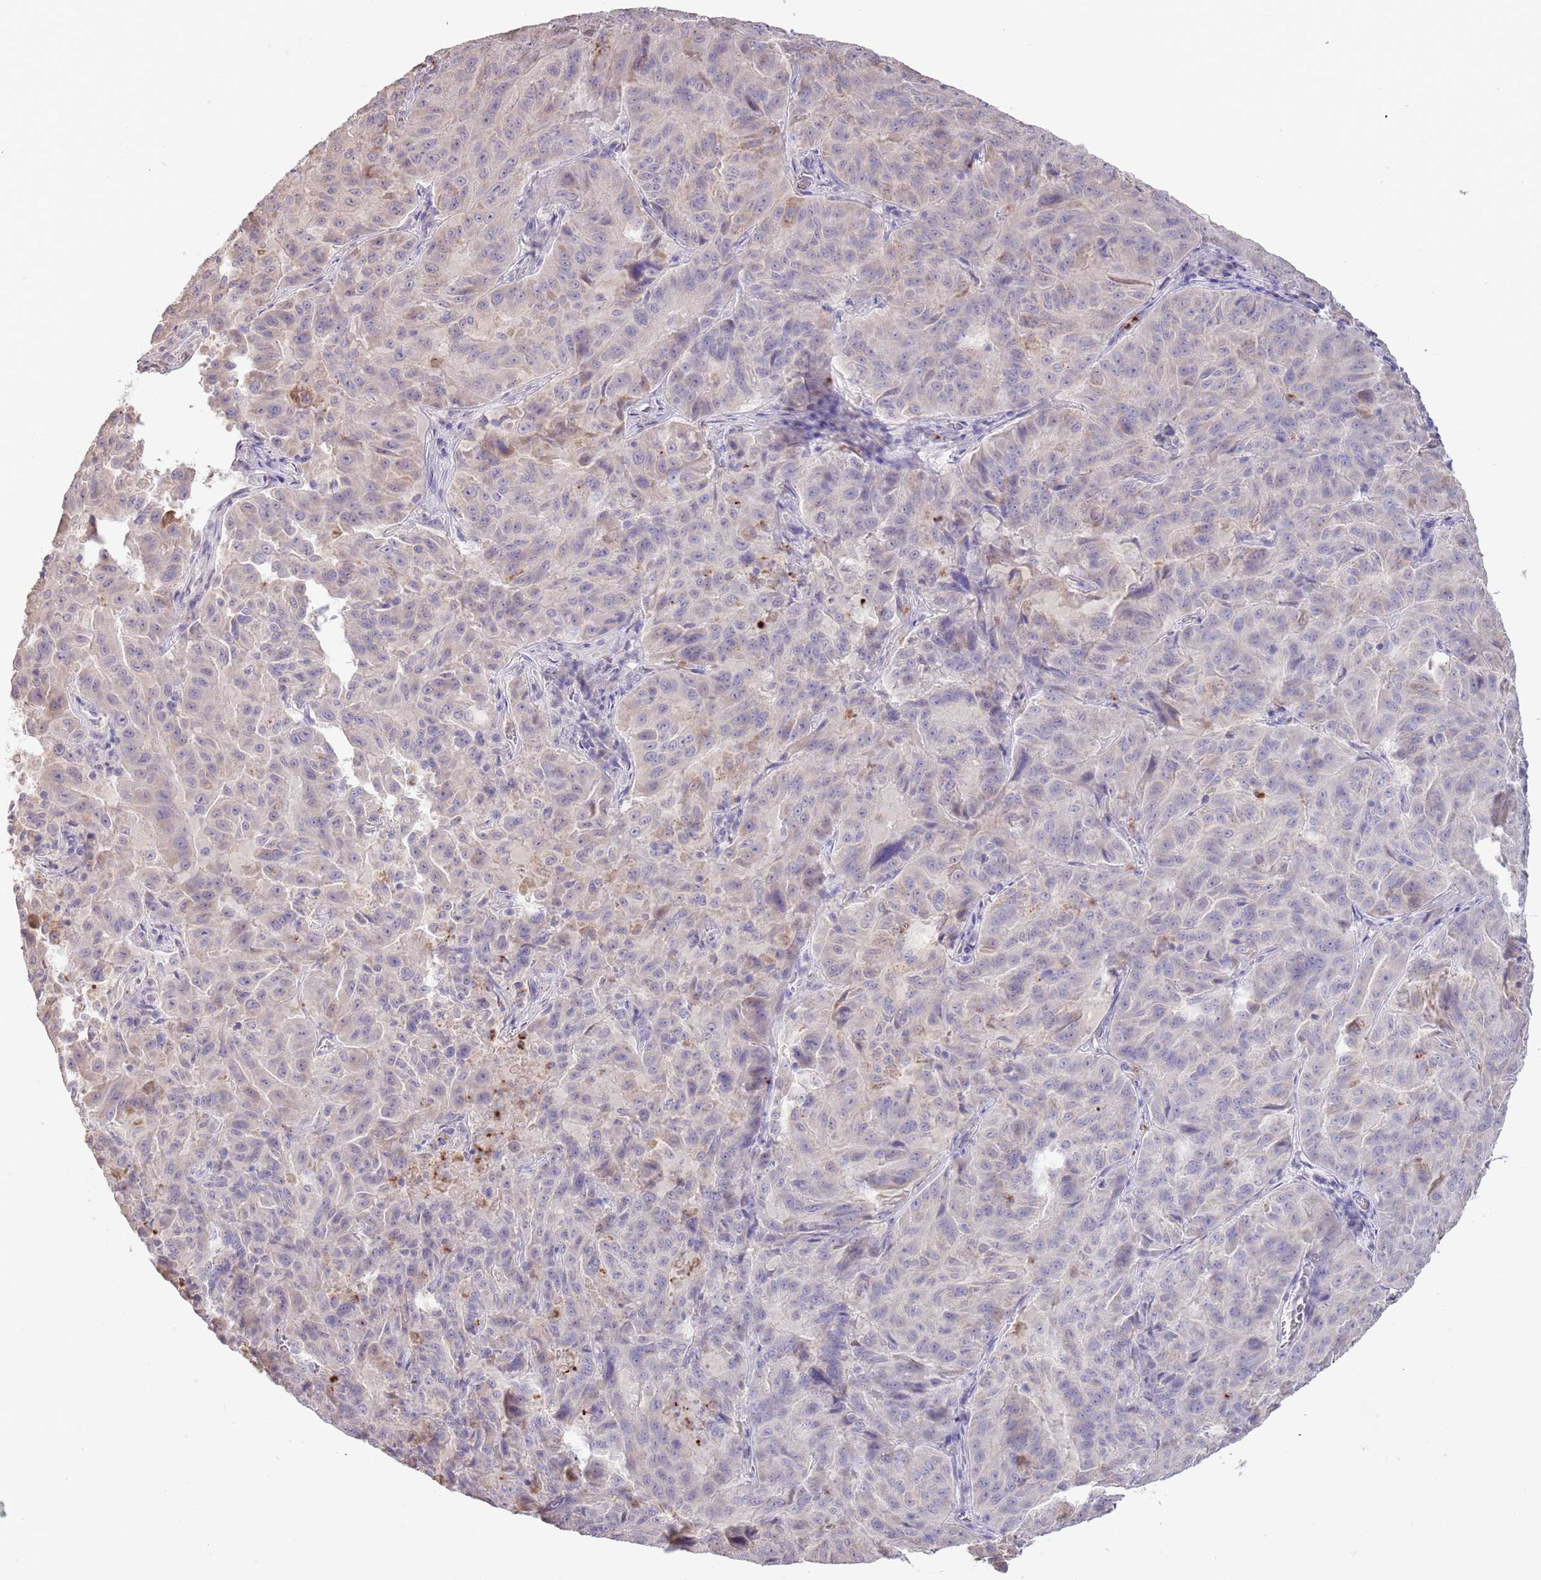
{"staining": {"intensity": "weak", "quantity": "<25%", "location": "cytoplasmic/membranous"}, "tissue": "pancreatic cancer", "cell_type": "Tumor cells", "image_type": "cancer", "snomed": [{"axis": "morphology", "description": "Adenocarcinoma, NOS"}, {"axis": "topography", "description": "Pancreas"}], "caption": "Human pancreatic adenocarcinoma stained for a protein using immunohistochemistry shows no staining in tumor cells.", "gene": "P2RY13", "patient": {"sex": "male", "age": 63}}